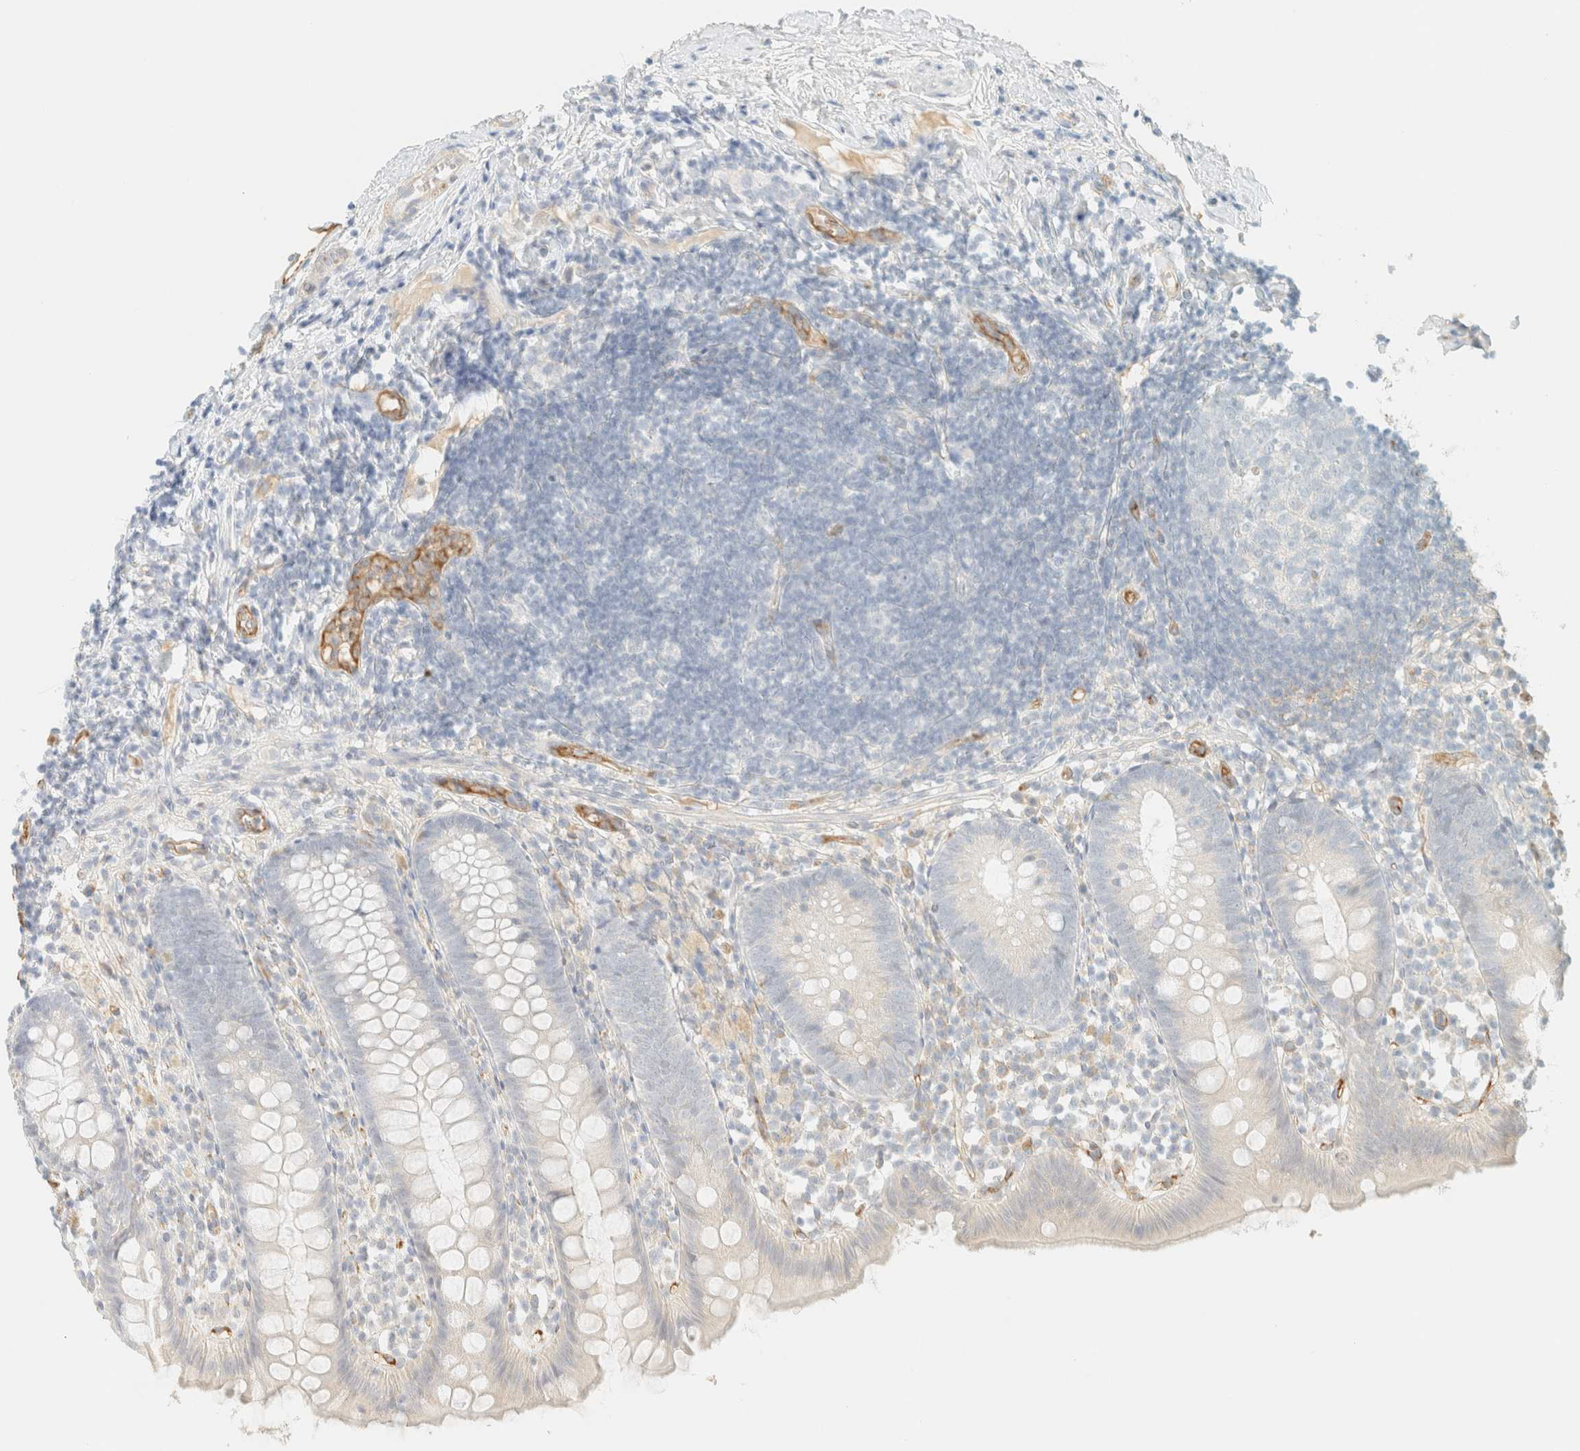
{"staining": {"intensity": "negative", "quantity": "none", "location": "none"}, "tissue": "appendix", "cell_type": "Glandular cells", "image_type": "normal", "snomed": [{"axis": "morphology", "description": "Normal tissue, NOS"}, {"axis": "topography", "description": "Appendix"}], "caption": "A high-resolution photomicrograph shows immunohistochemistry (IHC) staining of benign appendix, which displays no significant positivity in glandular cells. (Stains: DAB IHC with hematoxylin counter stain, Microscopy: brightfield microscopy at high magnification).", "gene": "SPARCL1", "patient": {"sex": "female", "age": 20}}